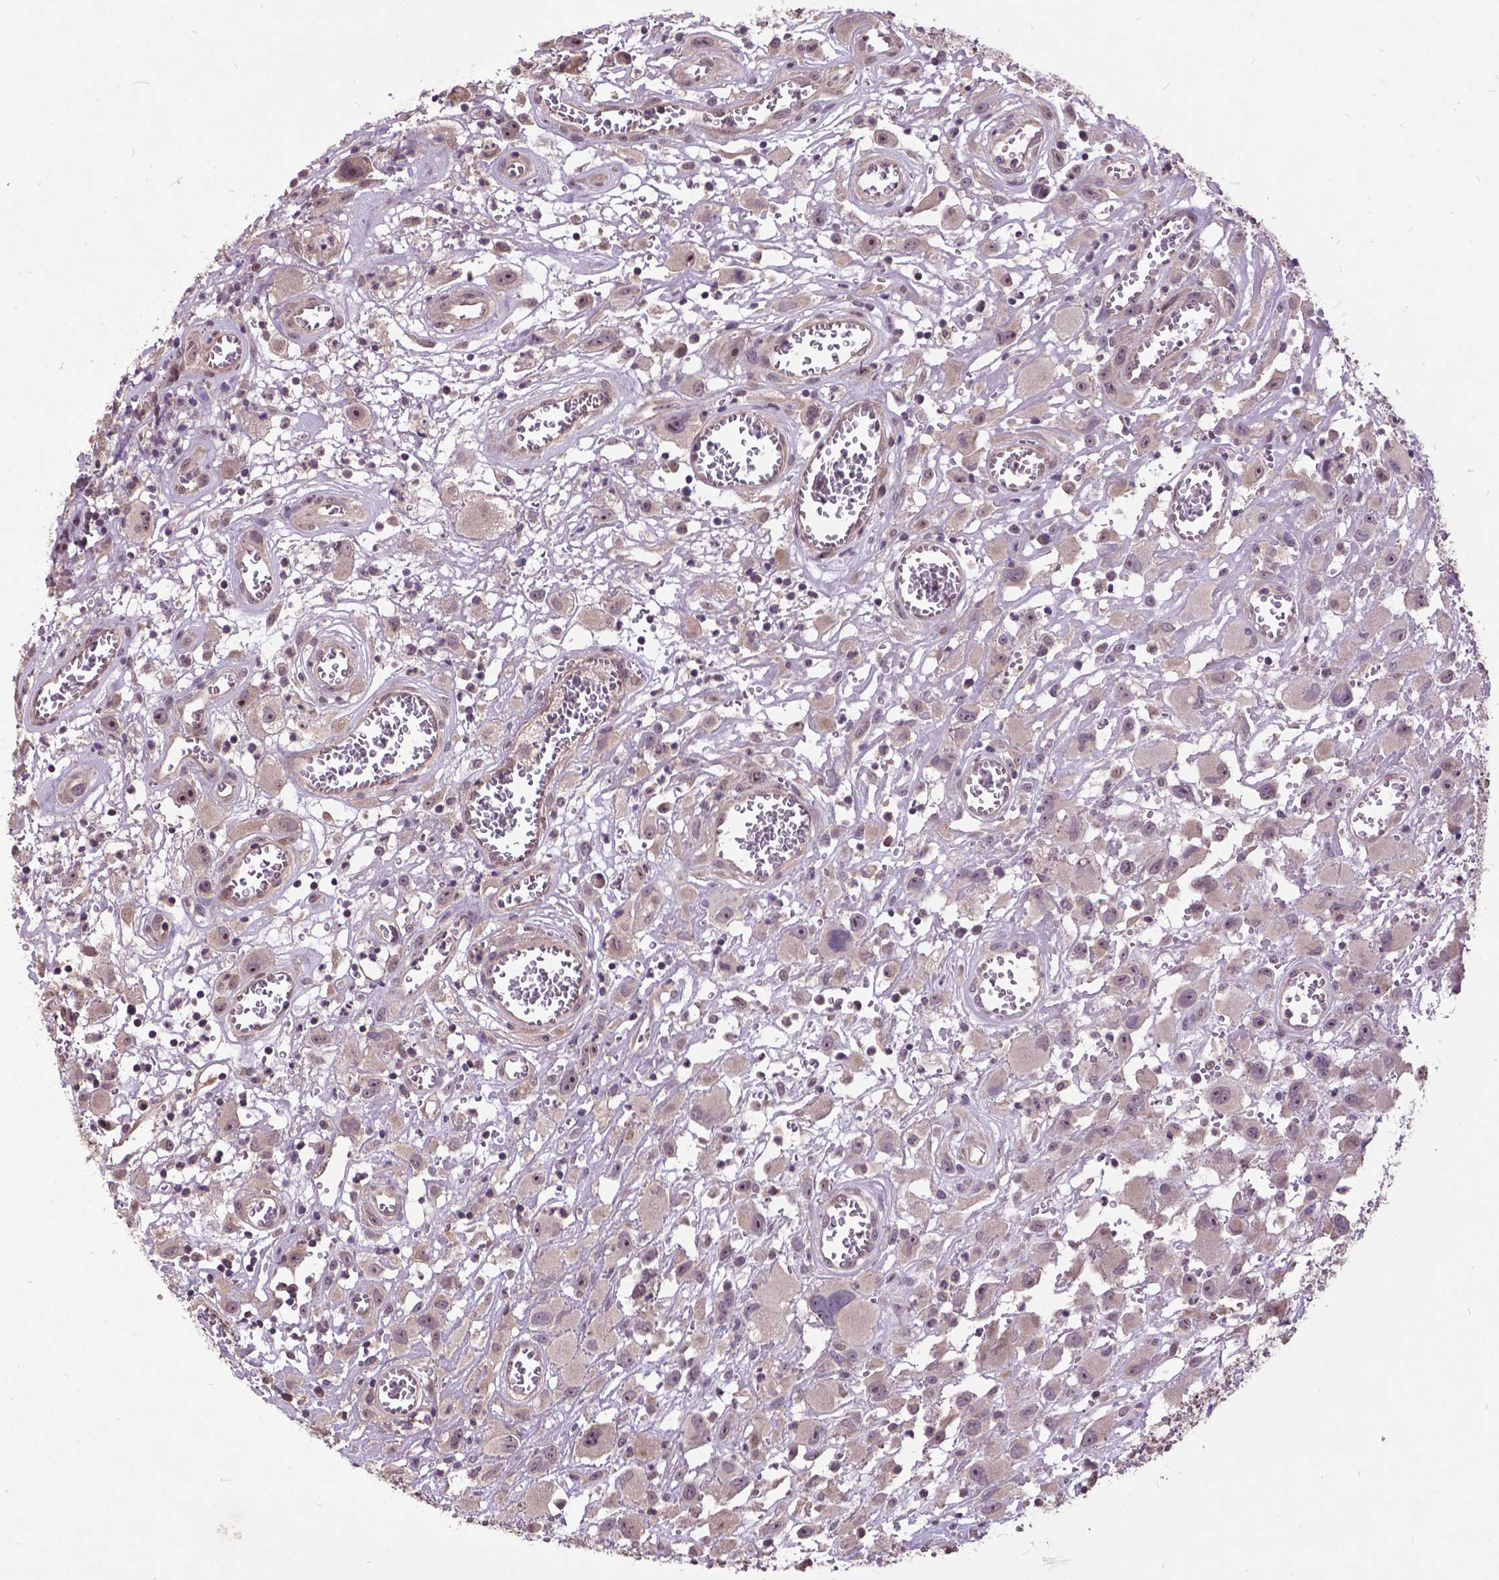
{"staining": {"intensity": "weak", "quantity": "<25%", "location": "nuclear"}, "tissue": "head and neck cancer", "cell_type": "Tumor cells", "image_type": "cancer", "snomed": [{"axis": "morphology", "description": "Squamous cell carcinoma, NOS"}, {"axis": "morphology", "description": "Squamous cell carcinoma, metastatic, NOS"}, {"axis": "topography", "description": "Oral tissue"}, {"axis": "topography", "description": "Head-Neck"}], "caption": "A histopathology image of head and neck cancer stained for a protein shows no brown staining in tumor cells.", "gene": "AP1S3", "patient": {"sex": "female", "age": 85}}